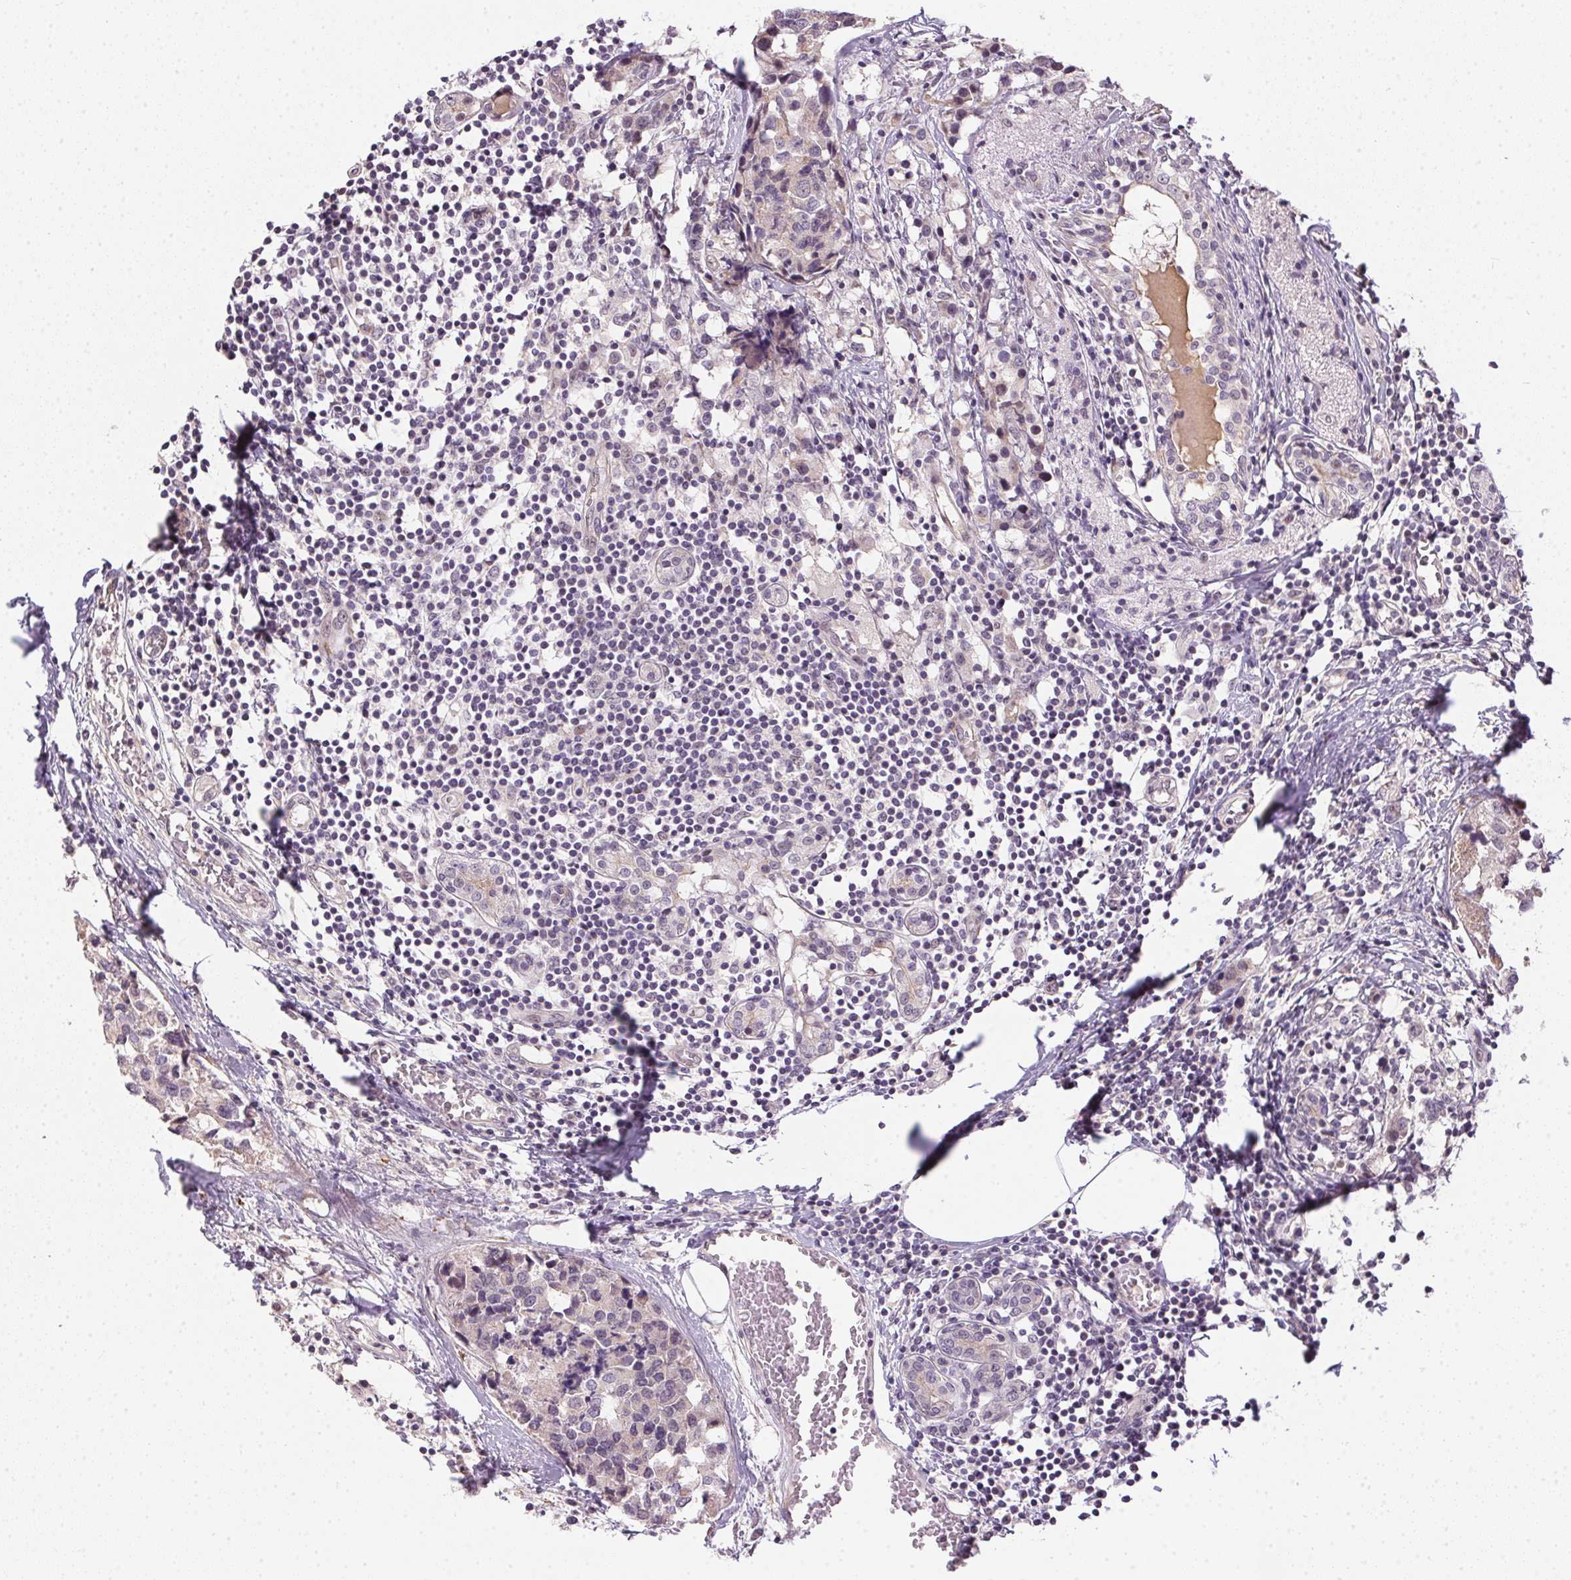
{"staining": {"intensity": "negative", "quantity": "none", "location": "none"}, "tissue": "breast cancer", "cell_type": "Tumor cells", "image_type": "cancer", "snomed": [{"axis": "morphology", "description": "Lobular carcinoma"}, {"axis": "topography", "description": "Breast"}], "caption": "Protein analysis of breast cancer reveals no significant staining in tumor cells.", "gene": "CFAP92", "patient": {"sex": "female", "age": 59}}